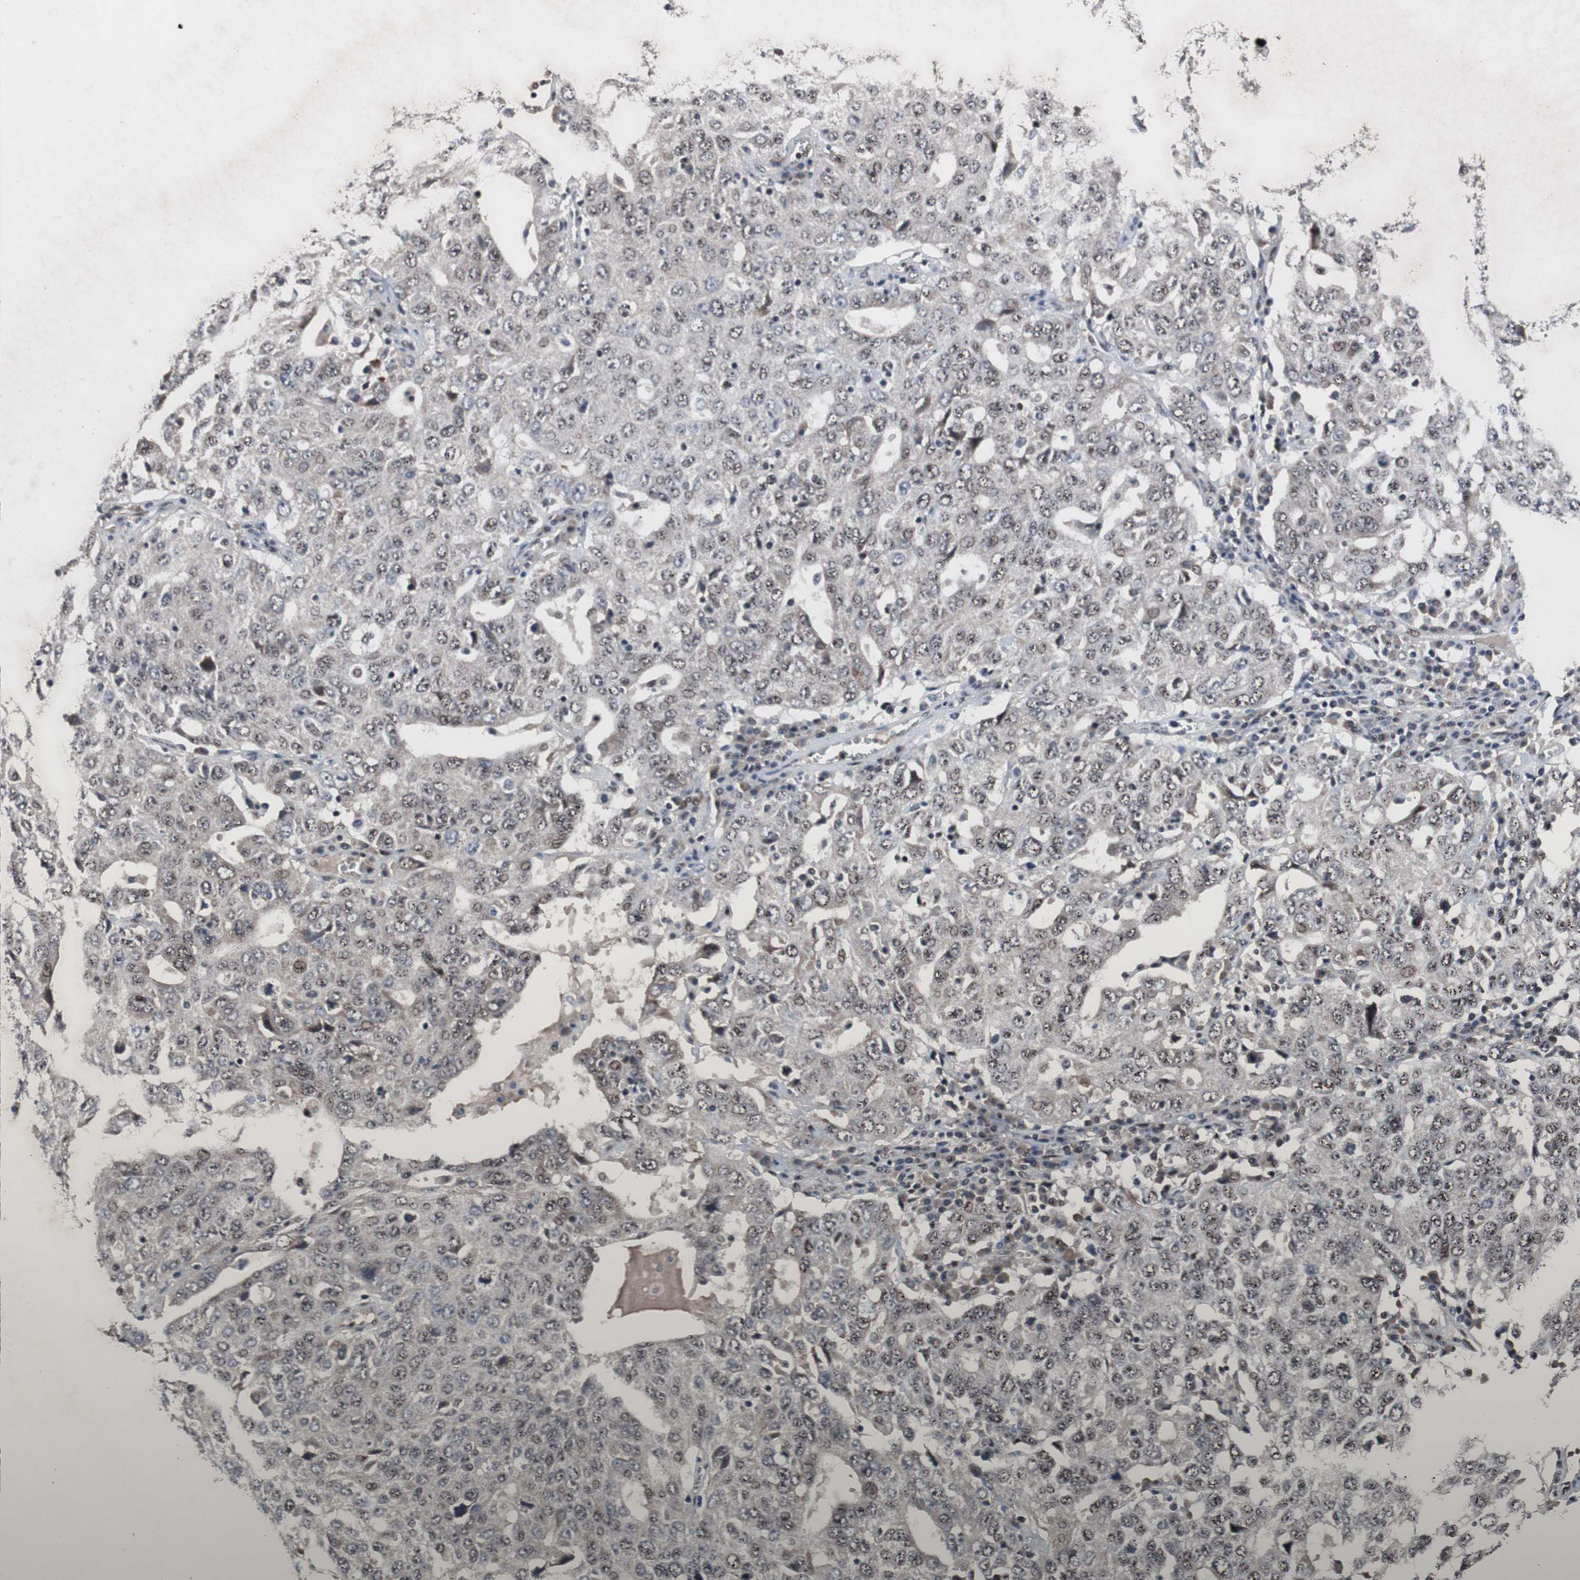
{"staining": {"intensity": "weak", "quantity": "<25%", "location": "nuclear"}, "tissue": "ovarian cancer", "cell_type": "Tumor cells", "image_type": "cancer", "snomed": [{"axis": "morphology", "description": "Carcinoma, endometroid"}, {"axis": "topography", "description": "Ovary"}], "caption": "Histopathology image shows no protein positivity in tumor cells of ovarian endometroid carcinoma tissue.", "gene": "SOX7", "patient": {"sex": "female", "age": 62}}